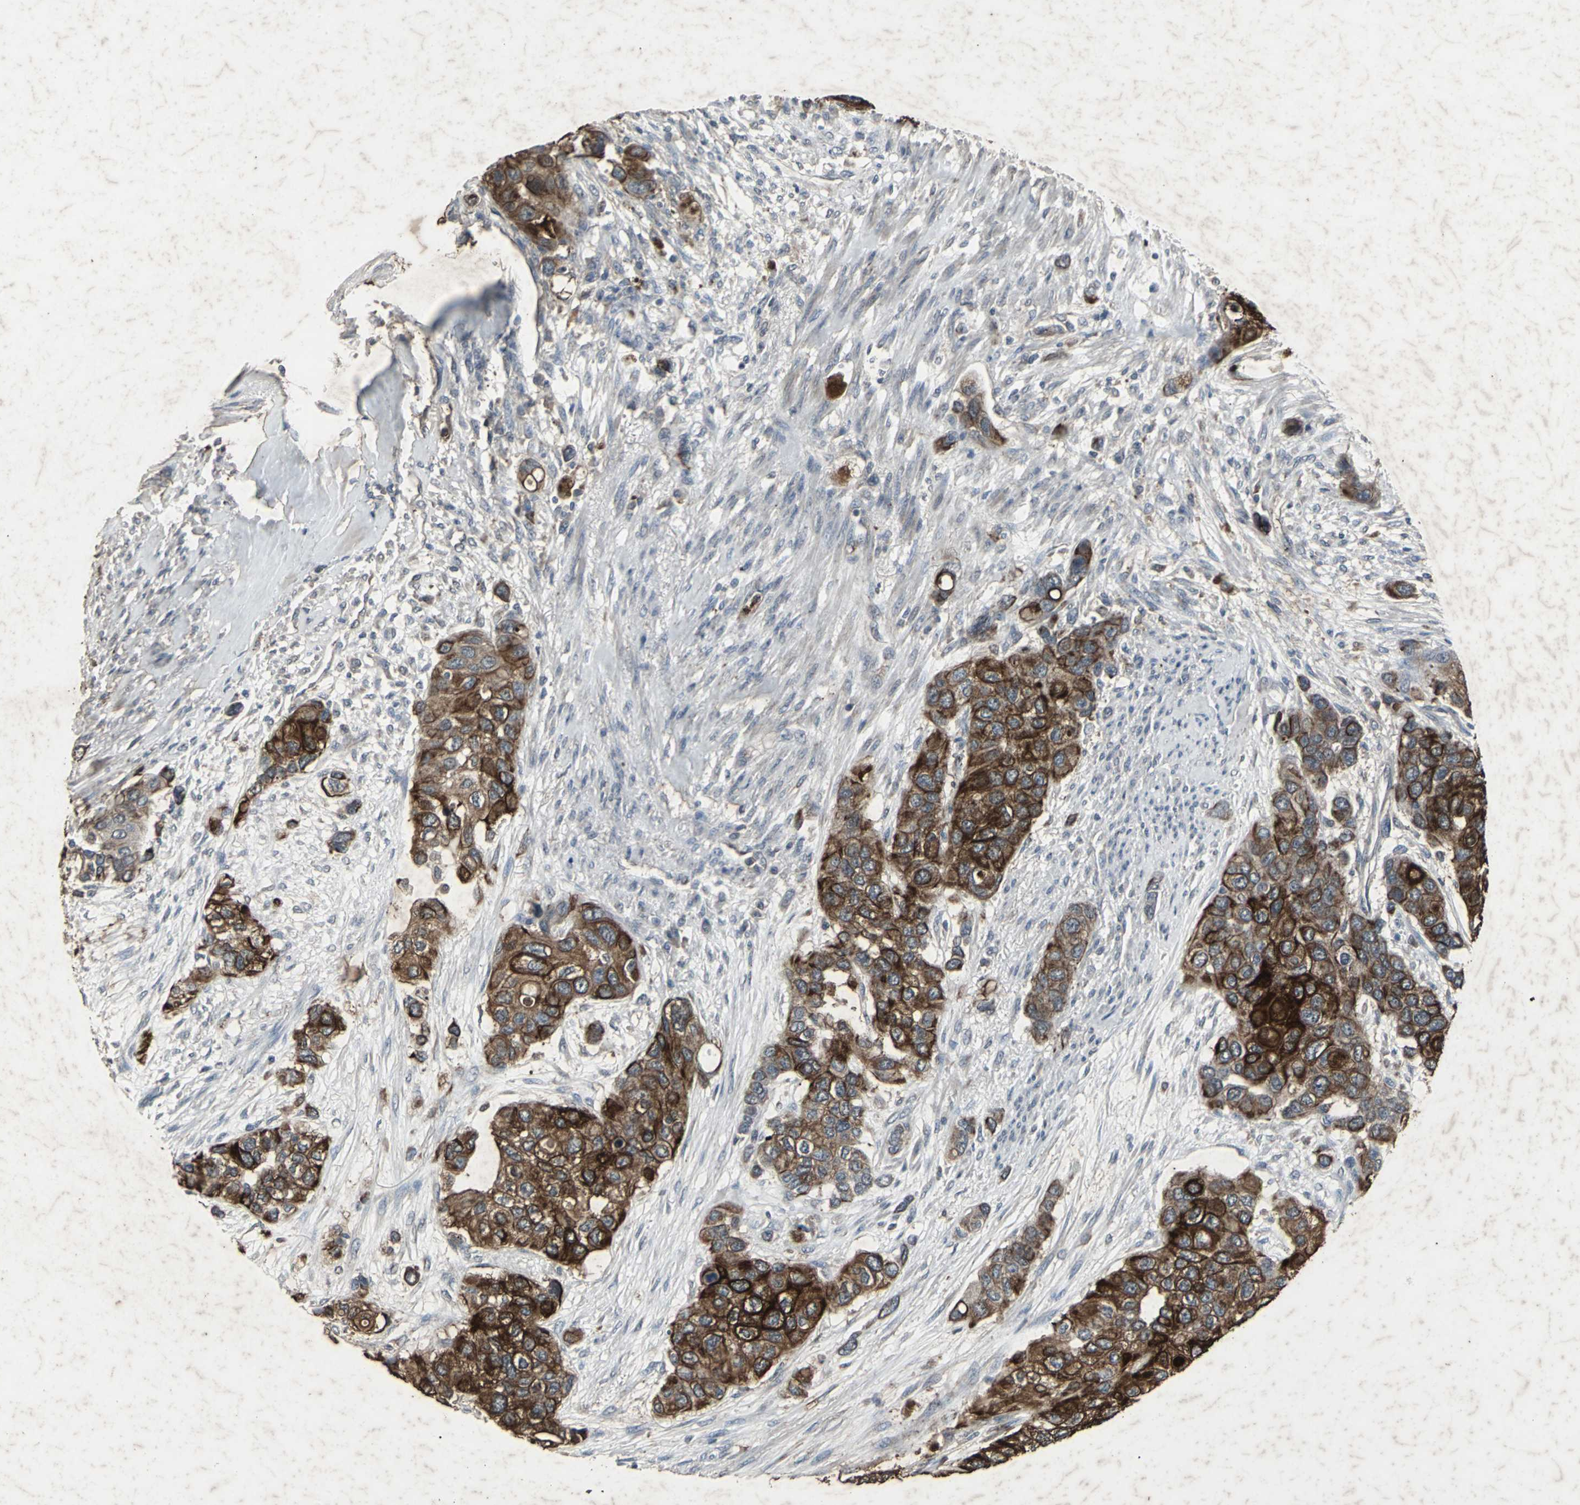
{"staining": {"intensity": "strong", "quantity": ">75%", "location": "cytoplasmic/membranous"}, "tissue": "urothelial cancer", "cell_type": "Tumor cells", "image_type": "cancer", "snomed": [{"axis": "morphology", "description": "Urothelial carcinoma, High grade"}, {"axis": "topography", "description": "Urinary bladder"}], "caption": "High-magnification brightfield microscopy of urothelial cancer stained with DAB (brown) and counterstained with hematoxylin (blue). tumor cells exhibit strong cytoplasmic/membranous staining is seen in about>75% of cells.", "gene": "CCR9", "patient": {"sex": "female", "age": 56}}